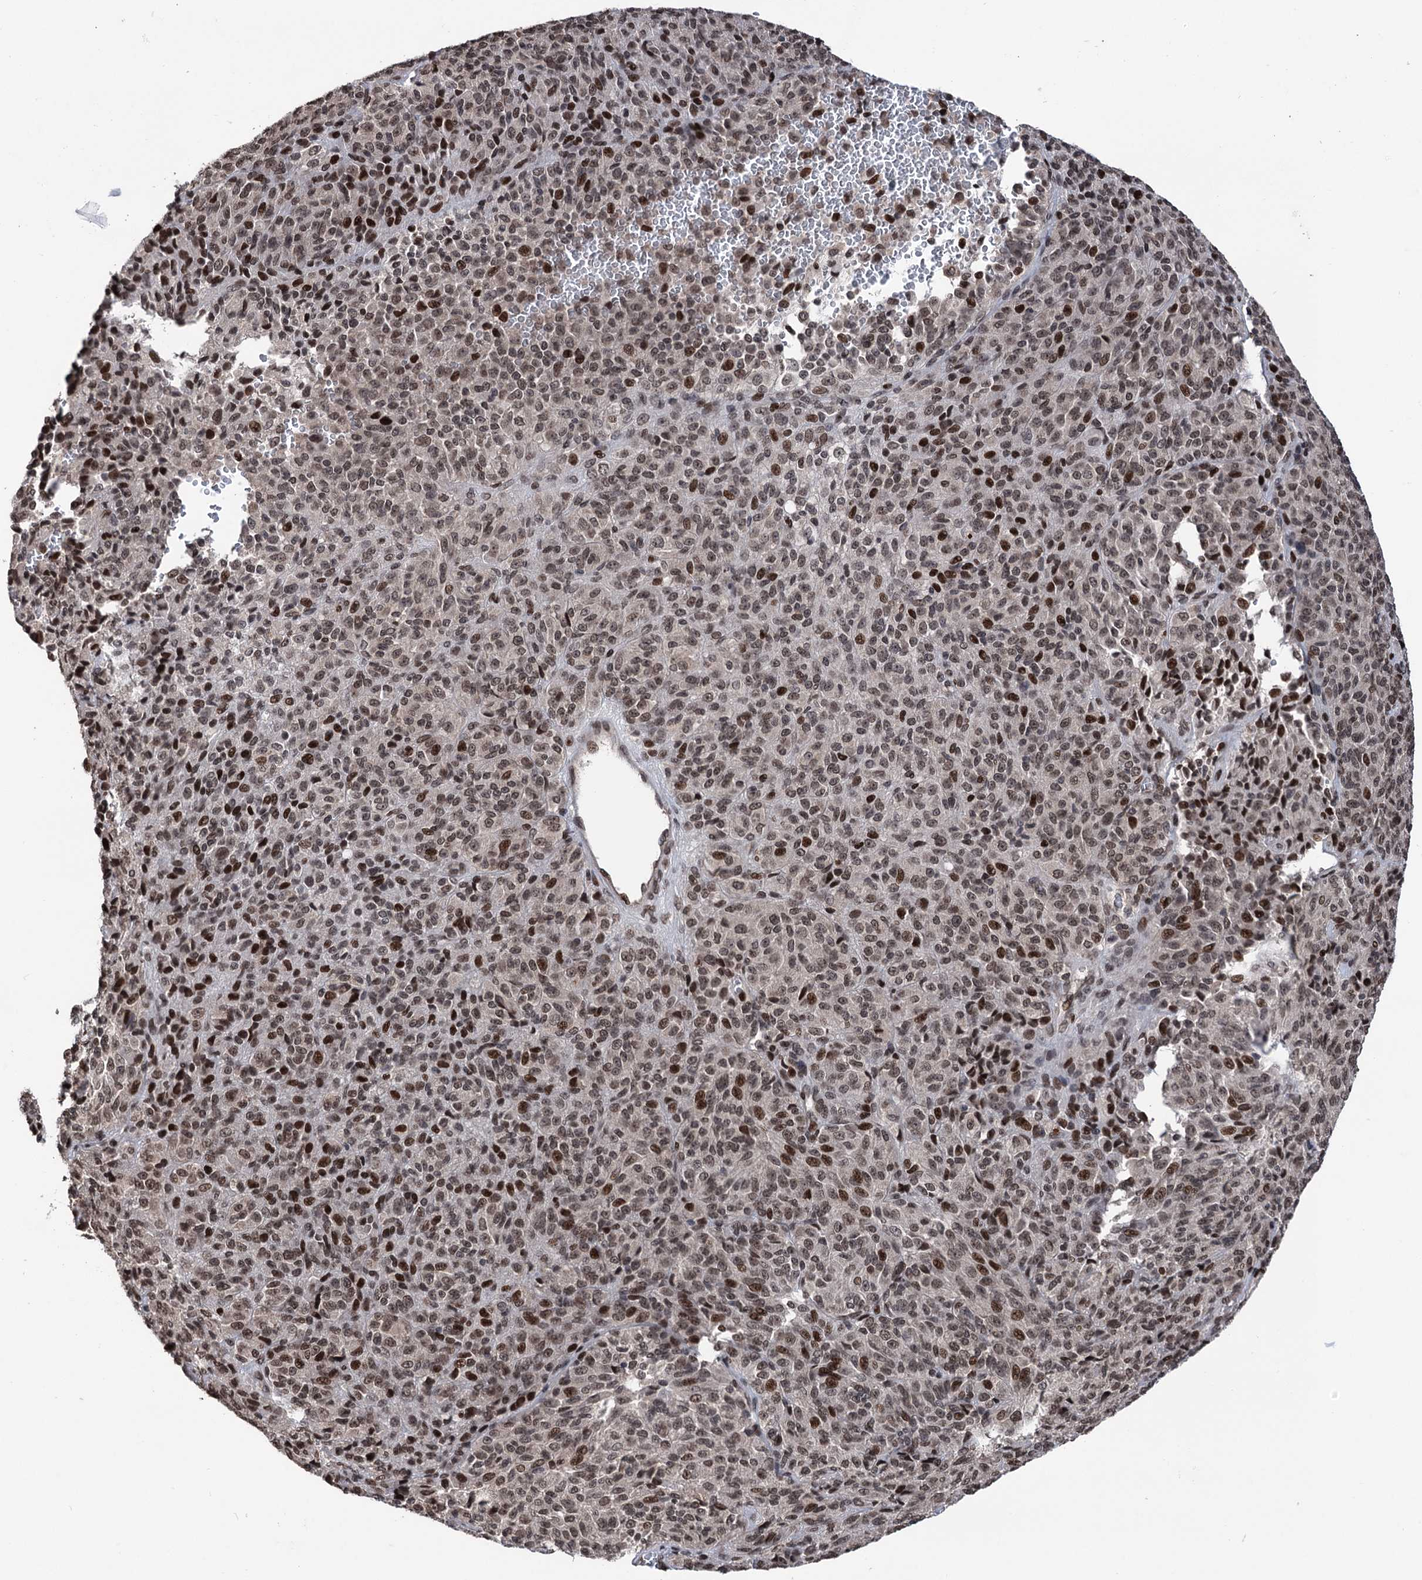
{"staining": {"intensity": "moderate", "quantity": ">75%", "location": "nuclear"}, "tissue": "melanoma", "cell_type": "Tumor cells", "image_type": "cancer", "snomed": [{"axis": "morphology", "description": "Malignant melanoma, Metastatic site"}, {"axis": "topography", "description": "Brain"}], "caption": "IHC histopathology image of human melanoma stained for a protein (brown), which reveals medium levels of moderate nuclear positivity in about >75% of tumor cells.", "gene": "CCDC77", "patient": {"sex": "female", "age": 56}}